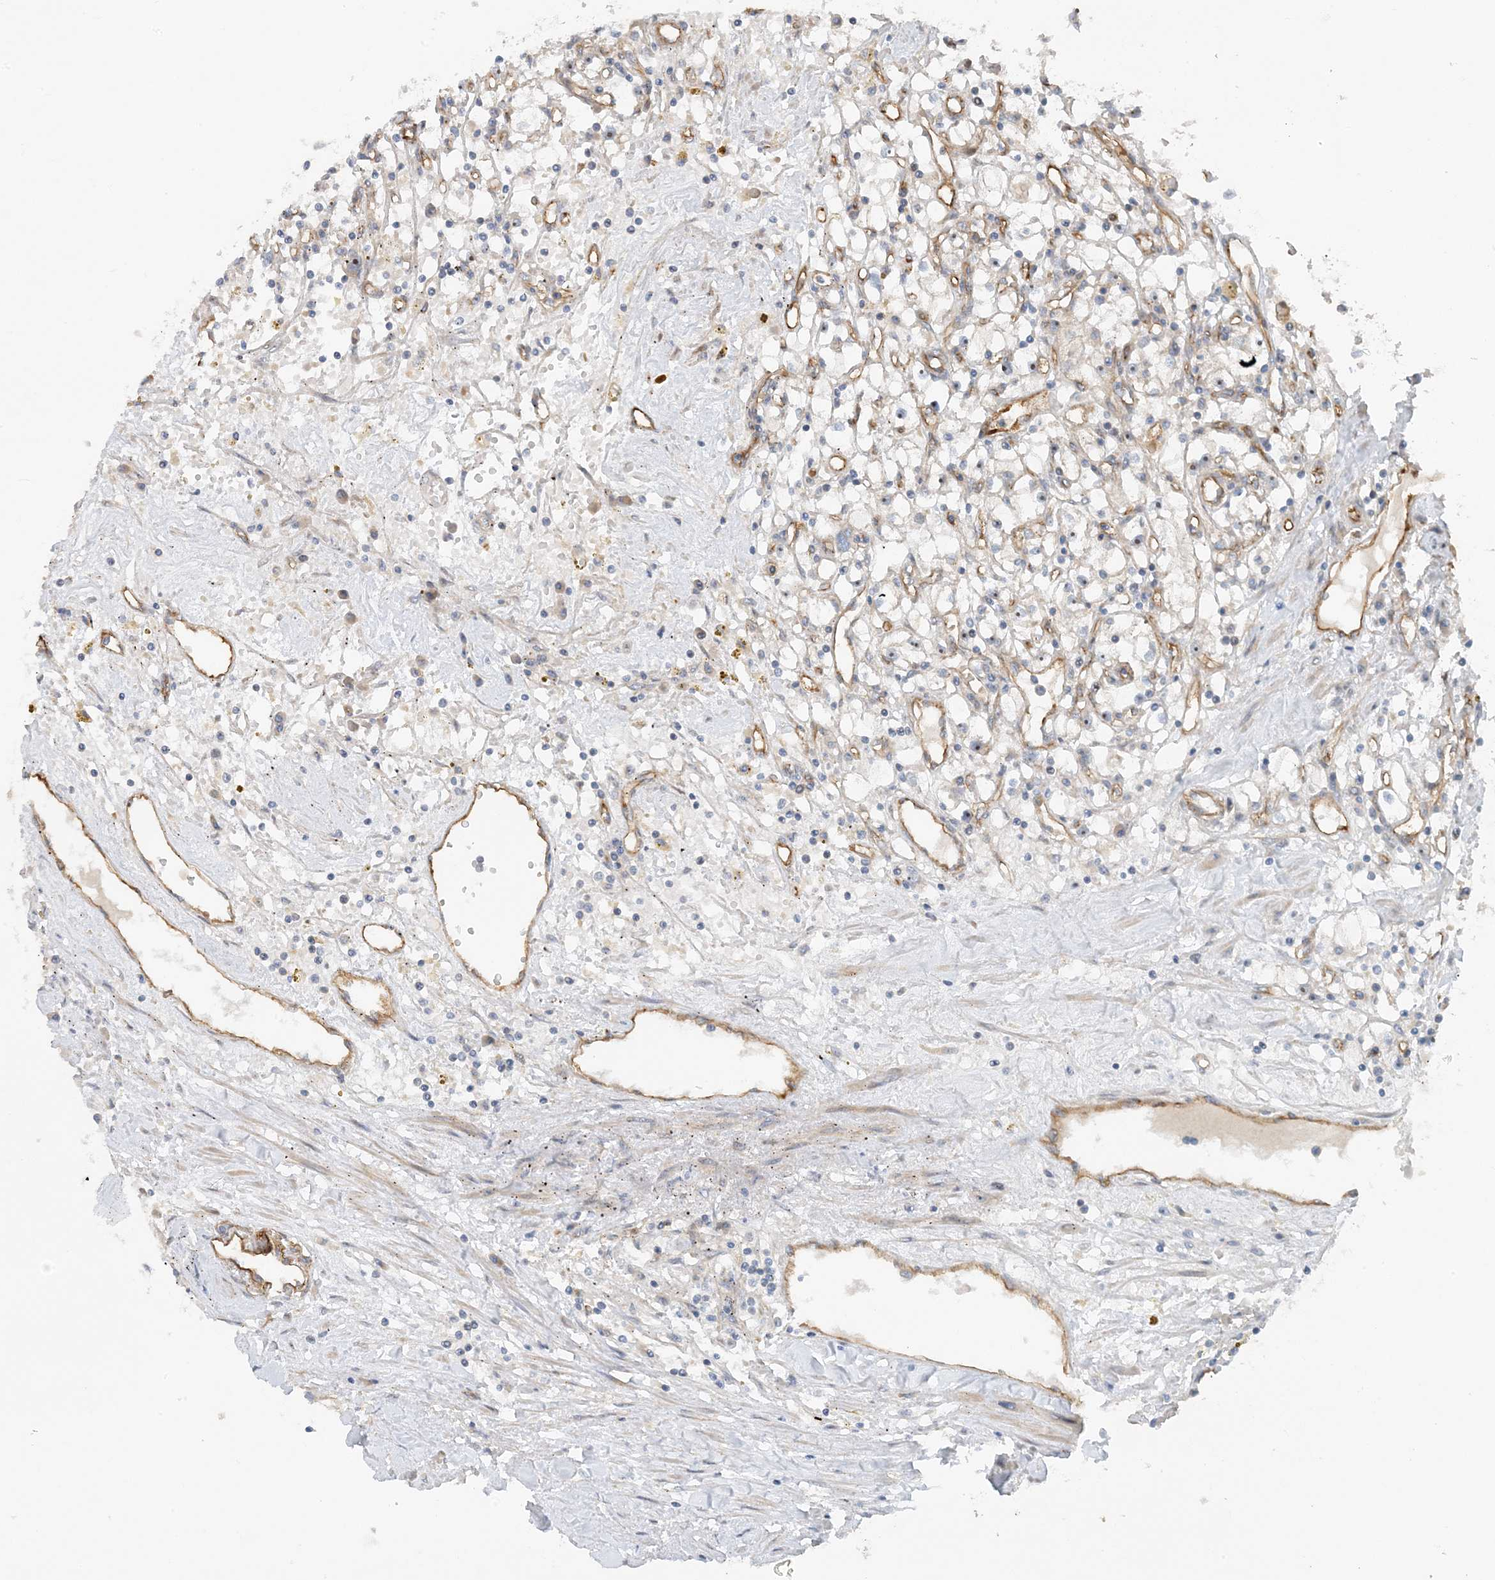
{"staining": {"intensity": "negative", "quantity": "none", "location": "none"}, "tissue": "renal cancer", "cell_type": "Tumor cells", "image_type": "cancer", "snomed": [{"axis": "morphology", "description": "Adenocarcinoma, NOS"}, {"axis": "topography", "description": "Kidney"}], "caption": "There is no significant expression in tumor cells of adenocarcinoma (renal). (IHC, brightfield microscopy, high magnification).", "gene": "MYL5", "patient": {"sex": "male", "age": 56}}